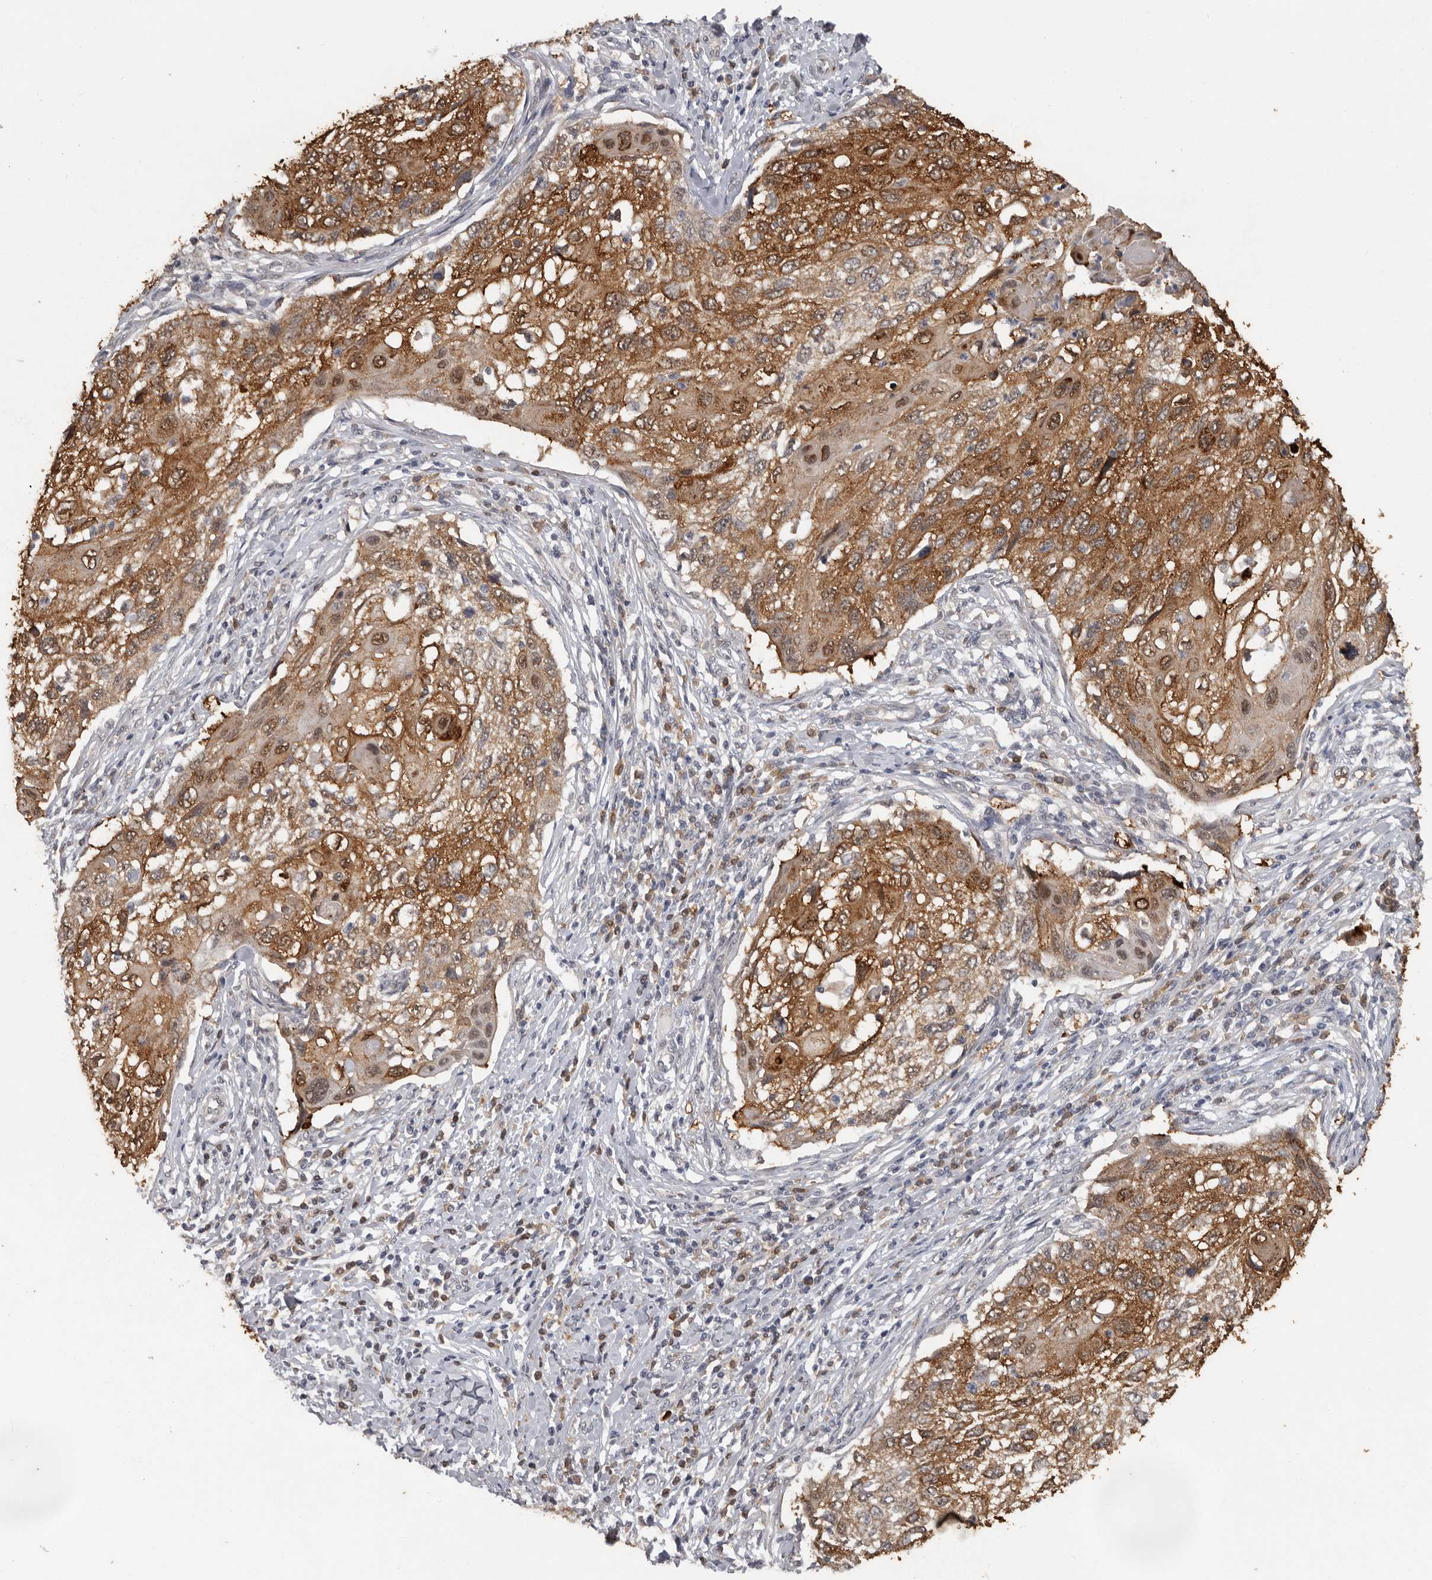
{"staining": {"intensity": "moderate", "quantity": ">75%", "location": "cytoplasmic/membranous,nuclear"}, "tissue": "cervical cancer", "cell_type": "Tumor cells", "image_type": "cancer", "snomed": [{"axis": "morphology", "description": "Squamous cell carcinoma, NOS"}, {"axis": "topography", "description": "Cervix"}], "caption": "The micrograph displays immunohistochemical staining of squamous cell carcinoma (cervical). There is moderate cytoplasmic/membranous and nuclear expression is present in approximately >75% of tumor cells. Nuclei are stained in blue.", "gene": "MTF1", "patient": {"sex": "female", "age": 70}}